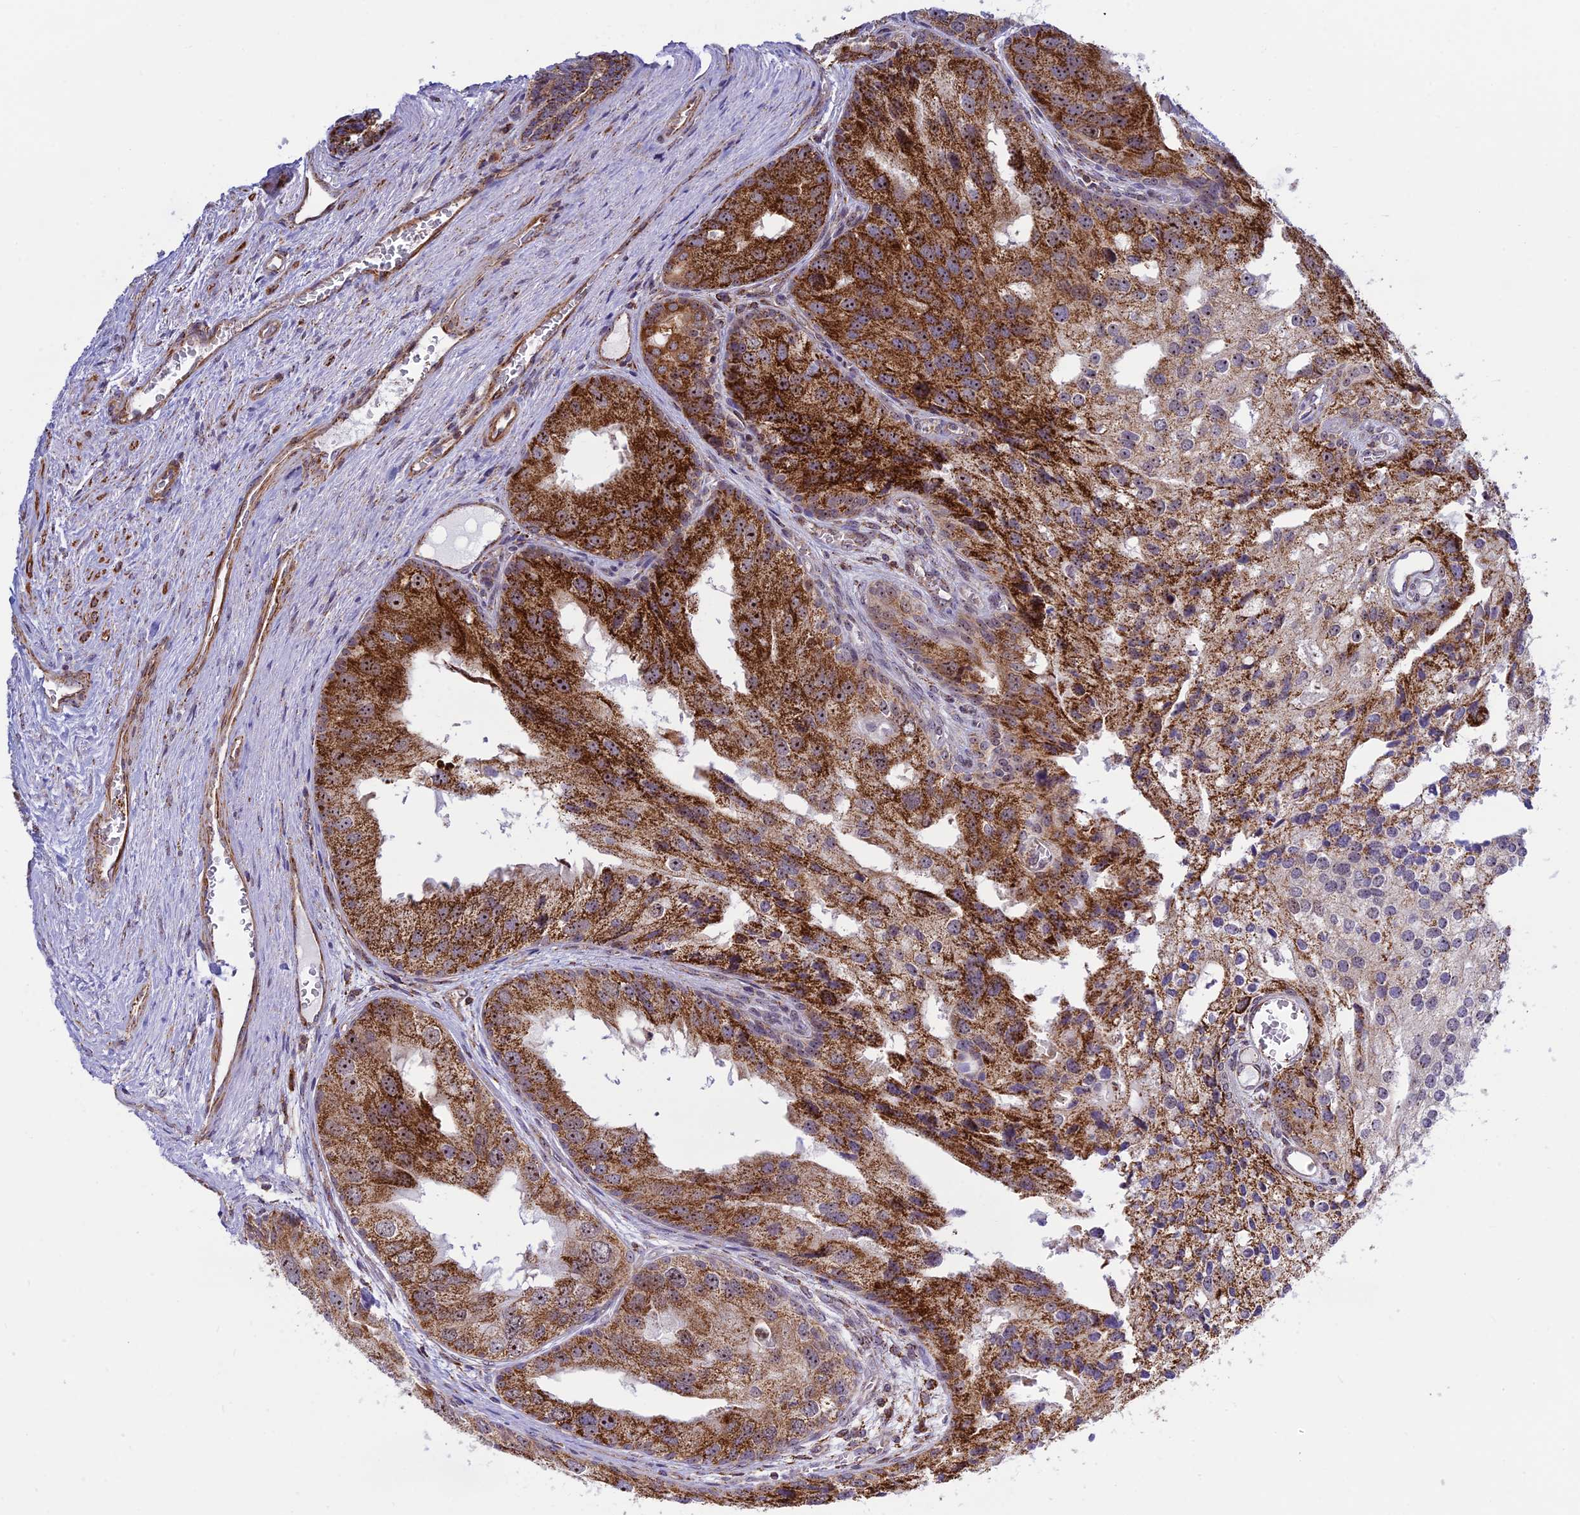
{"staining": {"intensity": "strong", "quantity": ">75%", "location": "cytoplasmic/membranous,nuclear"}, "tissue": "prostate cancer", "cell_type": "Tumor cells", "image_type": "cancer", "snomed": [{"axis": "morphology", "description": "Adenocarcinoma, High grade"}, {"axis": "topography", "description": "Prostate"}], "caption": "Immunohistochemistry (IHC) micrograph of human prostate cancer stained for a protein (brown), which displays high levels of strong cytoplasmic/membranous and nuclear positivity in about >75% of tumor cells.", "gene": "POLR1G", "patient": {"sex": "male", "age": 62}}